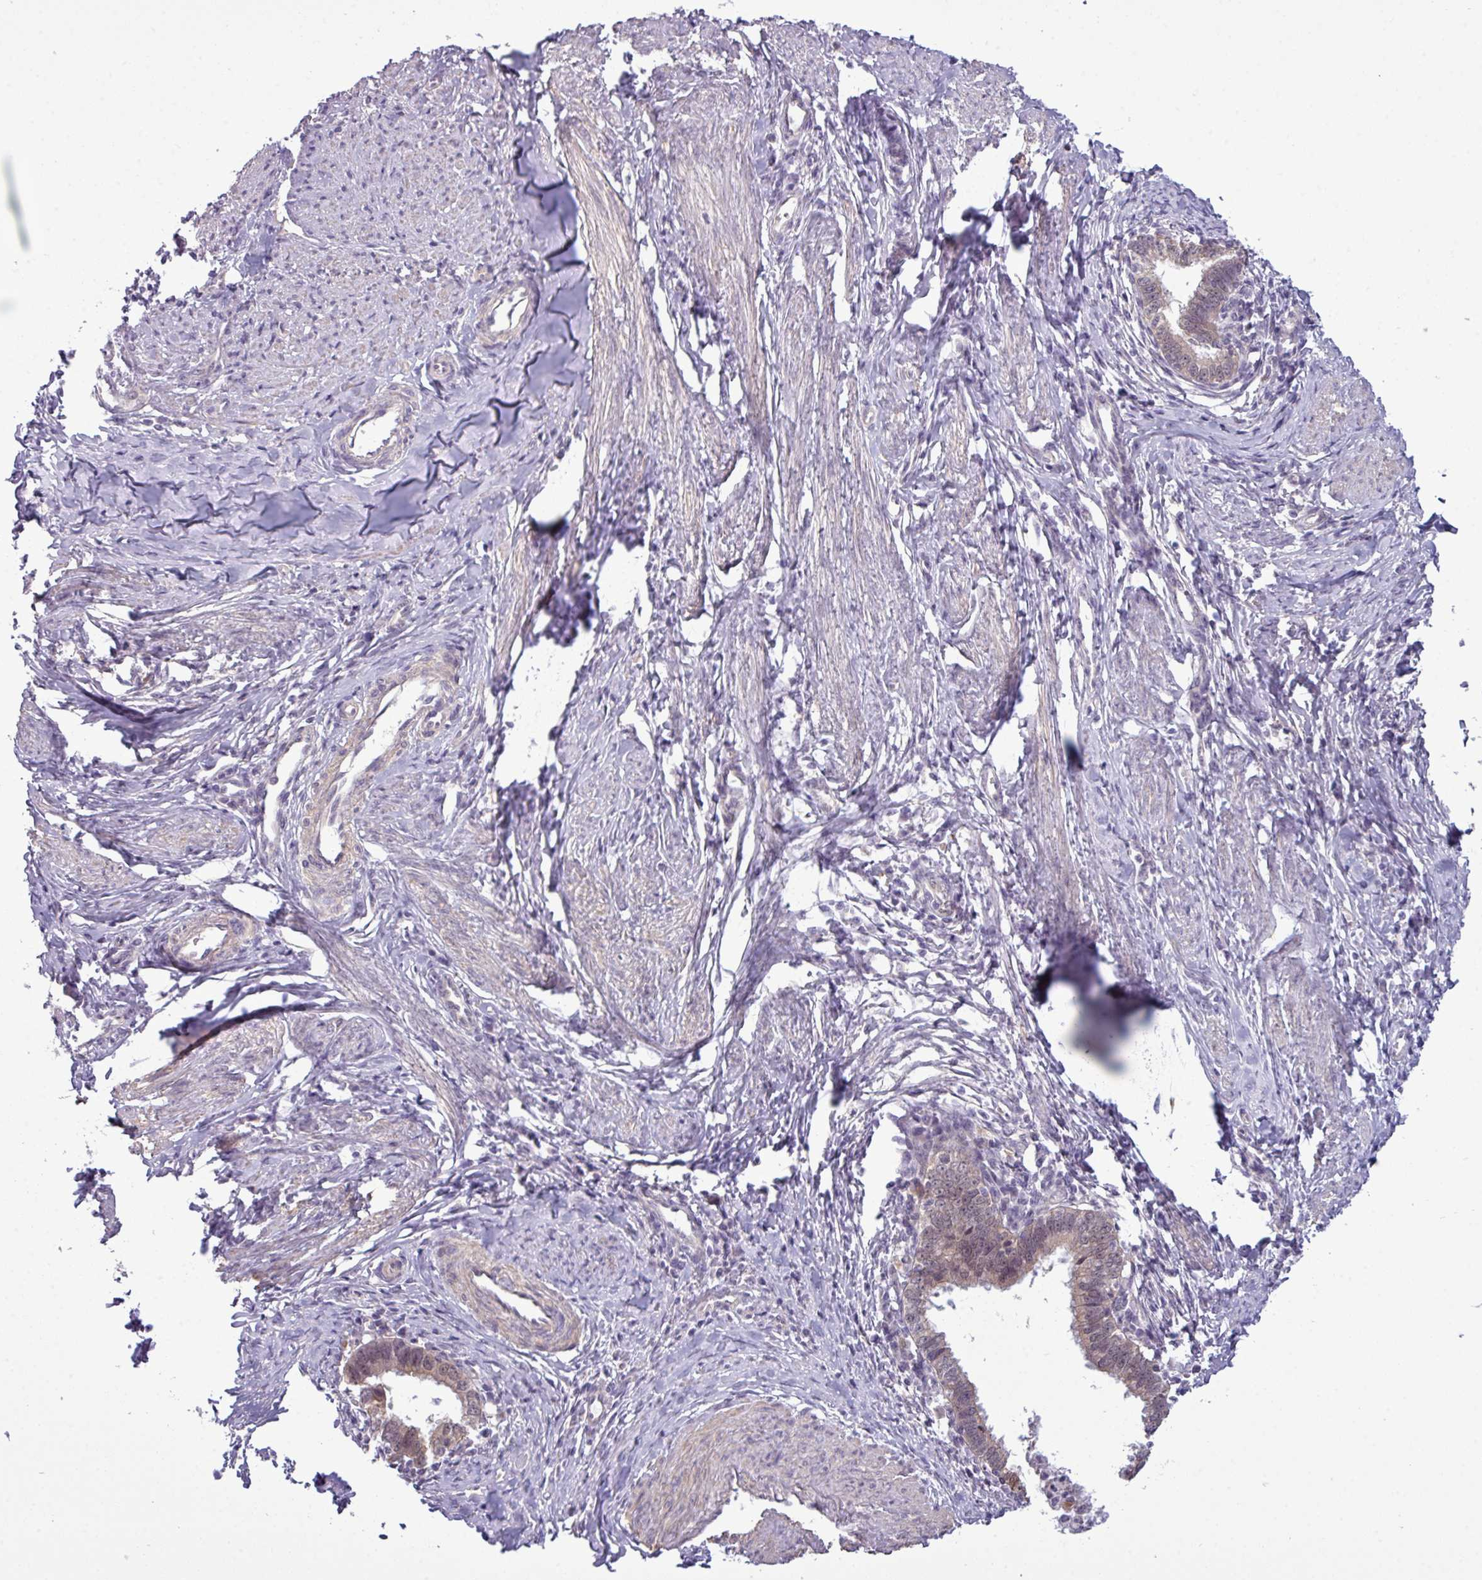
{"staining": {"intensity": "moderate", "quantity": ">75%", "location": "cytoplasmic/membranous,nuclear"}, "tissue": "cervical cancer", "cell_type": "Tumor cells", "image_type": "cancer", "snomed": [{"axis": "morphology", "description": "Adenocarcinoma, NOS"}, {"axis": "topography", "description": "Cervix"}], "caption": "Immunohistochemistry (IHC) histopathology image of neoplastic tissue: human cervical cancer stained using immunohistochemistry shows medium levels of moderate protein expression localized specifically in the cytoplasmic/membranous and nuclear of tumor cells, appearing as a cytoplasmic/membranous and nuclear brown color.", "gene": "ZNF217", "patient": {"sex": "female", "age": 36}}